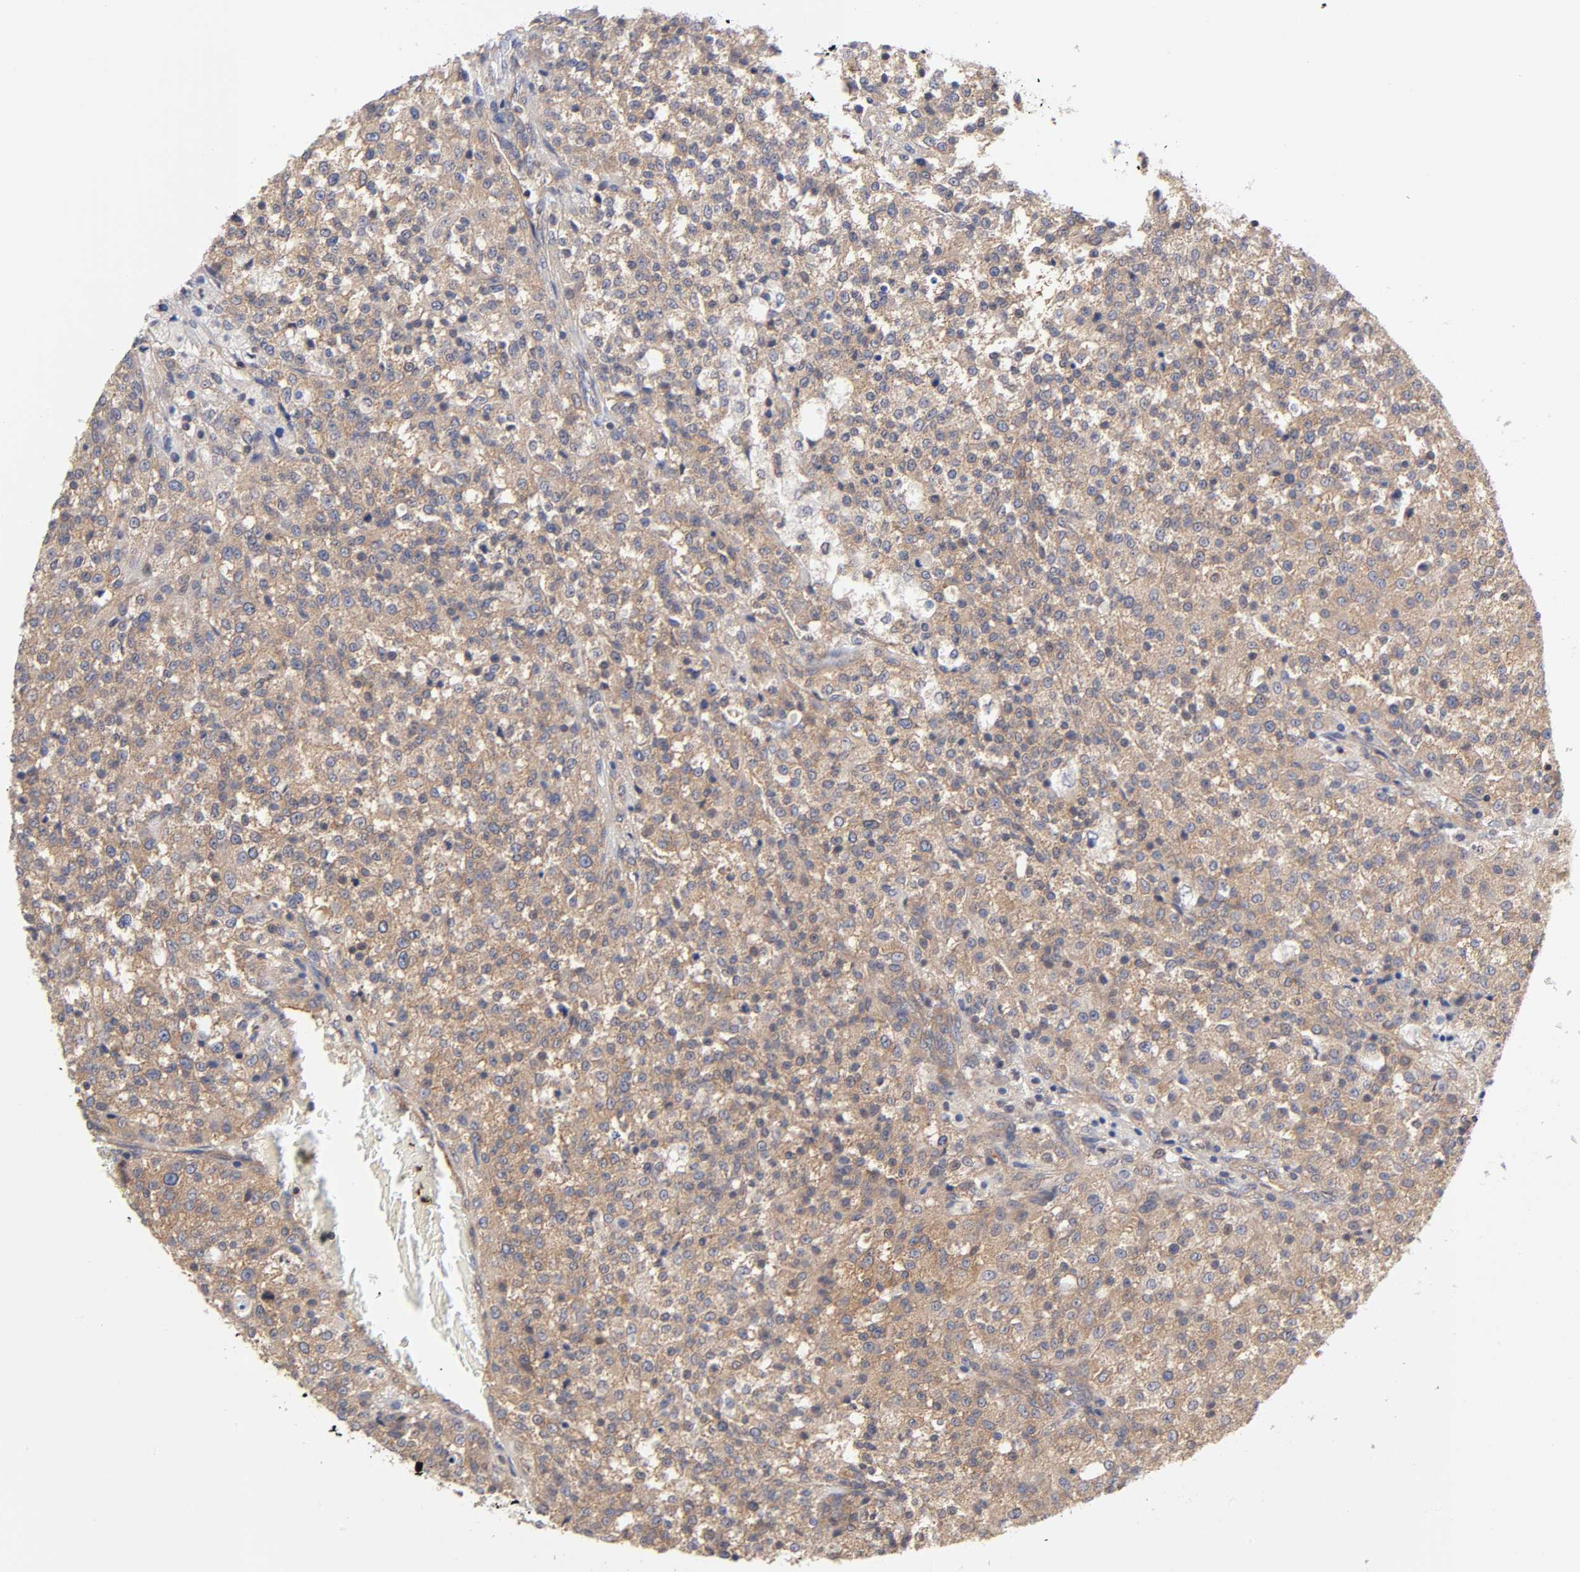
{"staining": {"intensity": "weak", "quantity": "25%-75%", "location": "cytoplasmic/membranous"}, "tissue": "testis cancer", "cell_type": "Tumor cells", "image_type": "cancer", "snomed": [{"axis": "morphology", "description": "Seminoma, NOS"}, {"axis": "topography", "description": "Testis"}], "caption": "IHC photomicrograph of human testis cancer (seminoma) stained for a protein (brown), which shows low levels of weak cytoplasmic/membranous expression in about 25%-75% of tumor cells.", "gene": "STRN3", "patient": {"sex": "male", "age": 59}}